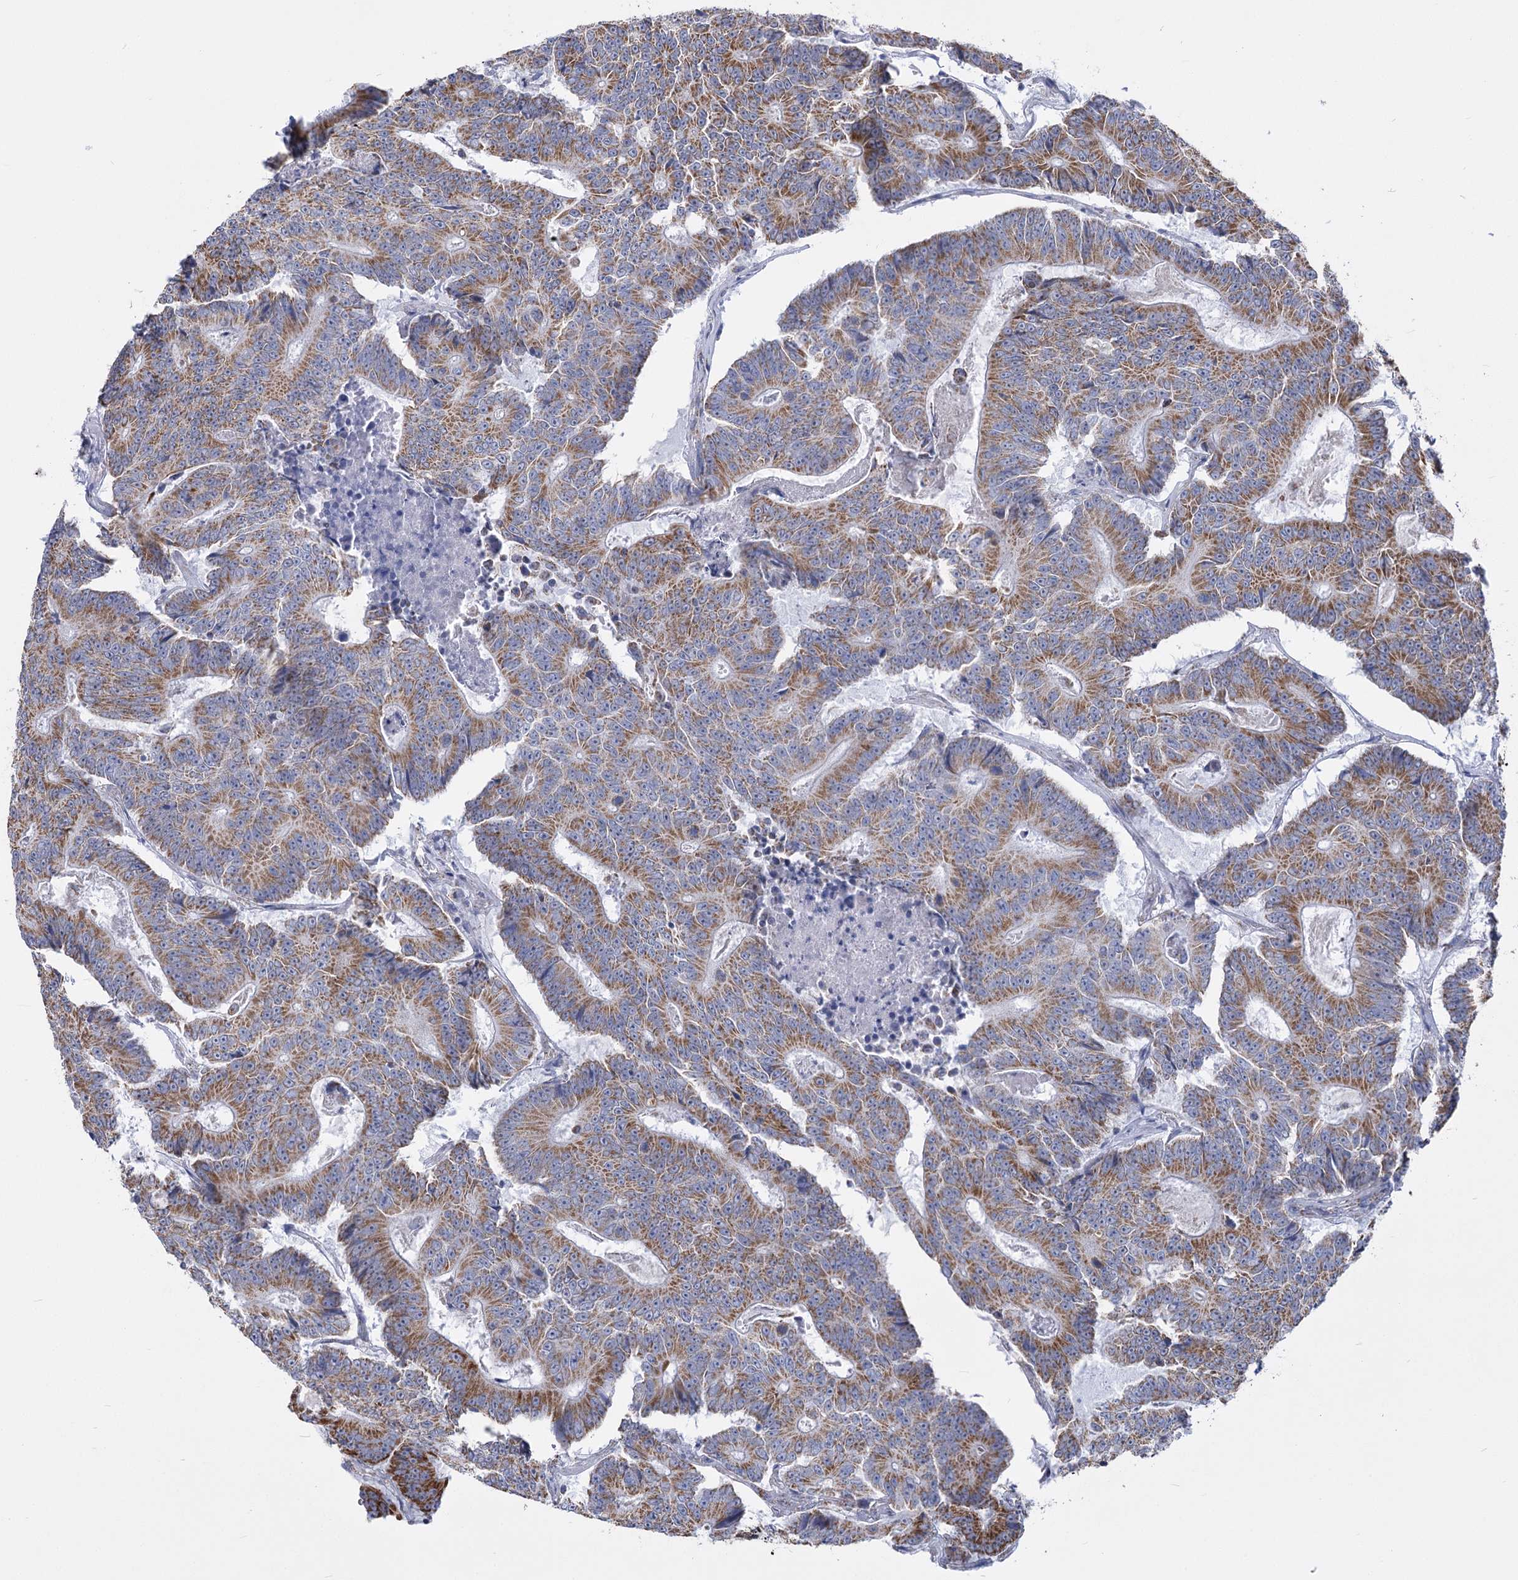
{"staining": {"intensity": "moderate", "quantity": ">75%", "location": "cytoplasmic/membranous"}, "tissue": "colorectal cancer", "cell_type": "Tumor cells", "image_type": "cancer", "snomed": [{"axis": "morphology", "description": "Adenocarcinoma, NOS"}, {"axis": "topography", "description": "Colon"}], "caption": "Human colorectal adenocarcinoma stained with a brown dye exhibits moderate cytoplasmic/membranous positive positivity in about >75% of tumor cells.", "gene": "PDHB", "patient": {"sex": "male", "age": 83}}